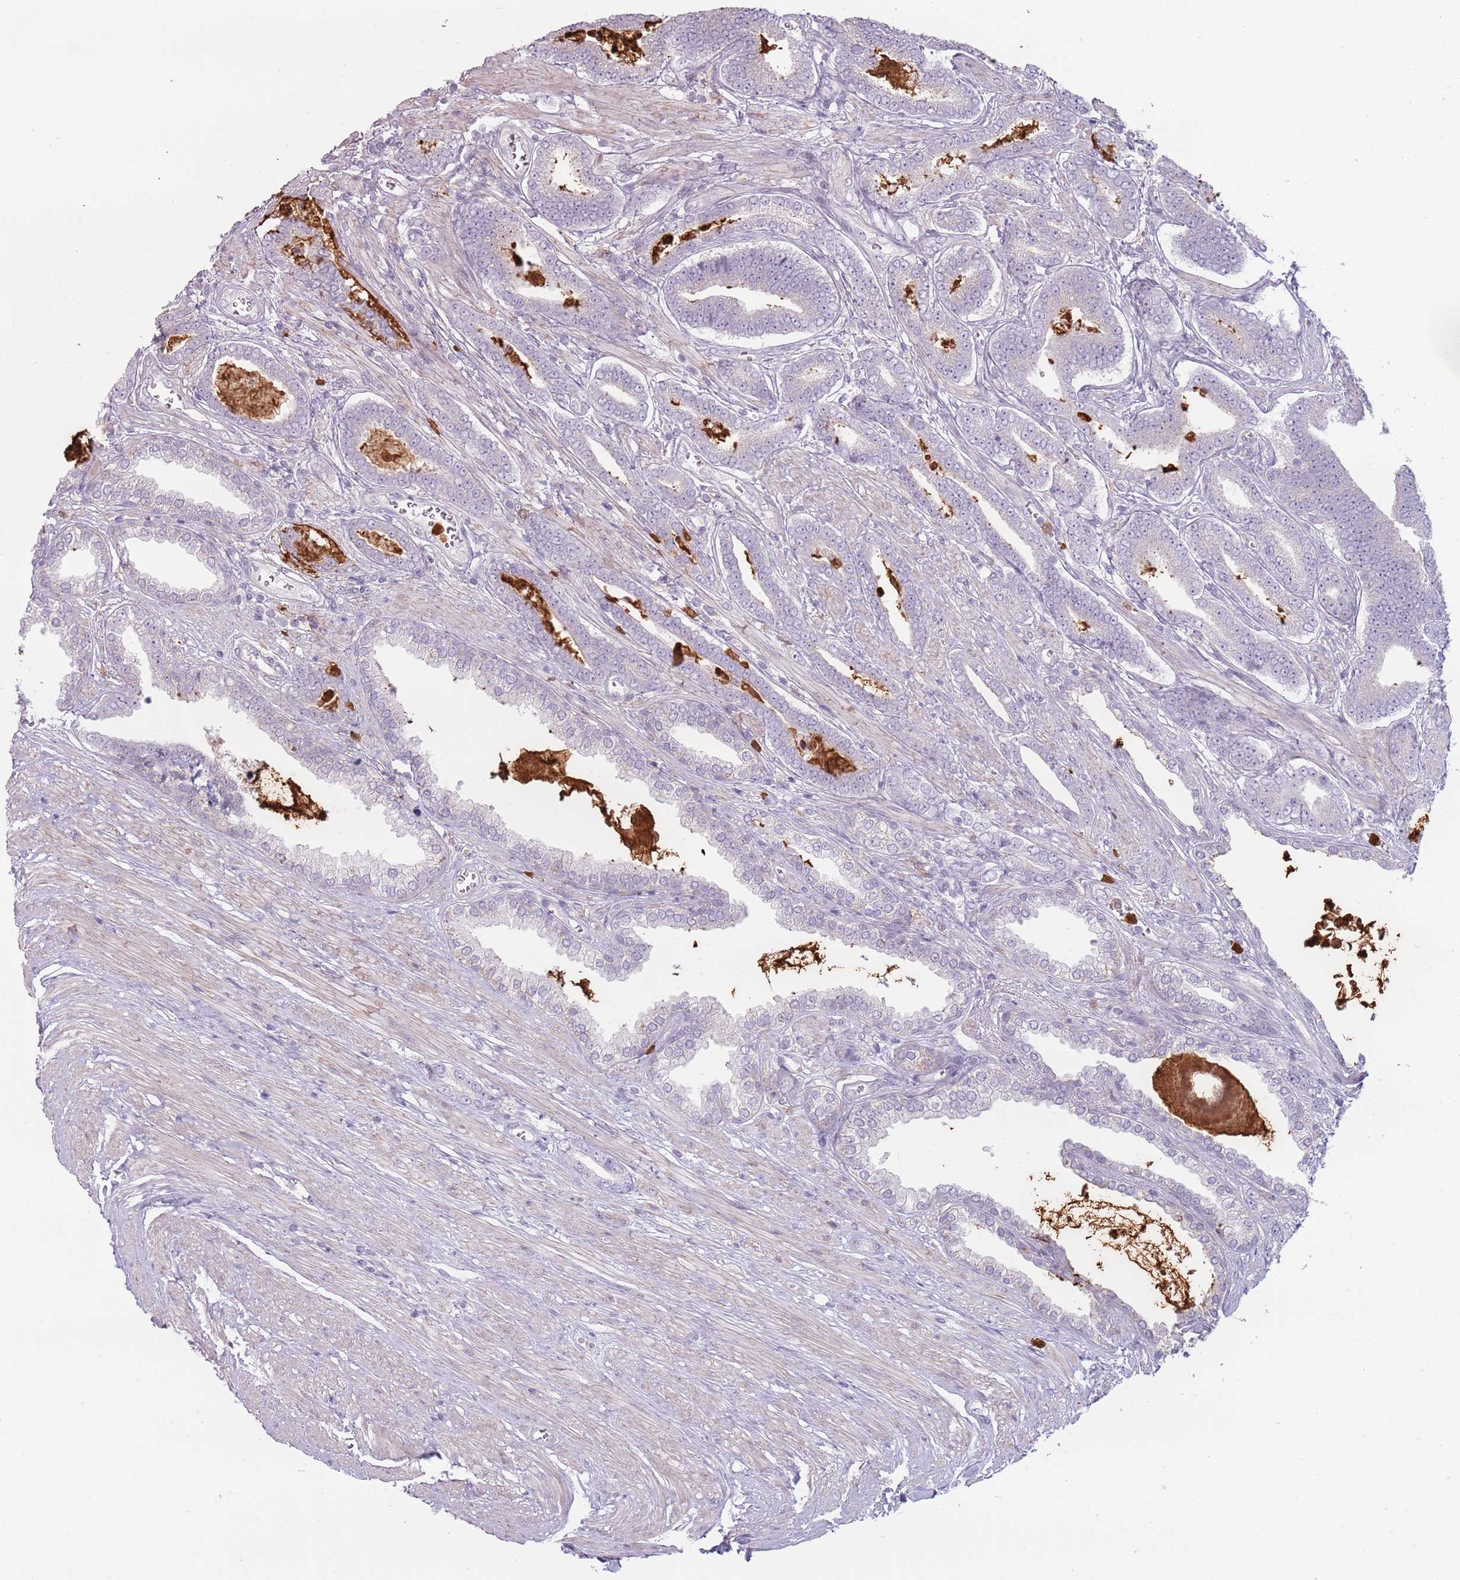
{"staining": {"intensity": "negative", "quantity": "none", "location": "none"}, "tissue": "prostate cancer", "cell_type": "Tumor cells", "image_type": "cancer", "snomed": [{"axis": "morphology", "description": "Adenocarcinoma, NOS"}, {"axis": "topography", "description": "Prostate and seminal vesicle, NOS"}], "caption": "IHC histopathology image of neoplastic tissue: prostate cancer stained with DAB (3,3'-diaminobenzidine) shows no significant protein staining in tumor cells. The staining was performed using DAB to visualize the protein expression in brown, while the nuclei were stained in blue with hematoxylin (Magnification: 20x).", "gene": "SPAG4", "patient": {"sex": "male", "age": 76}}